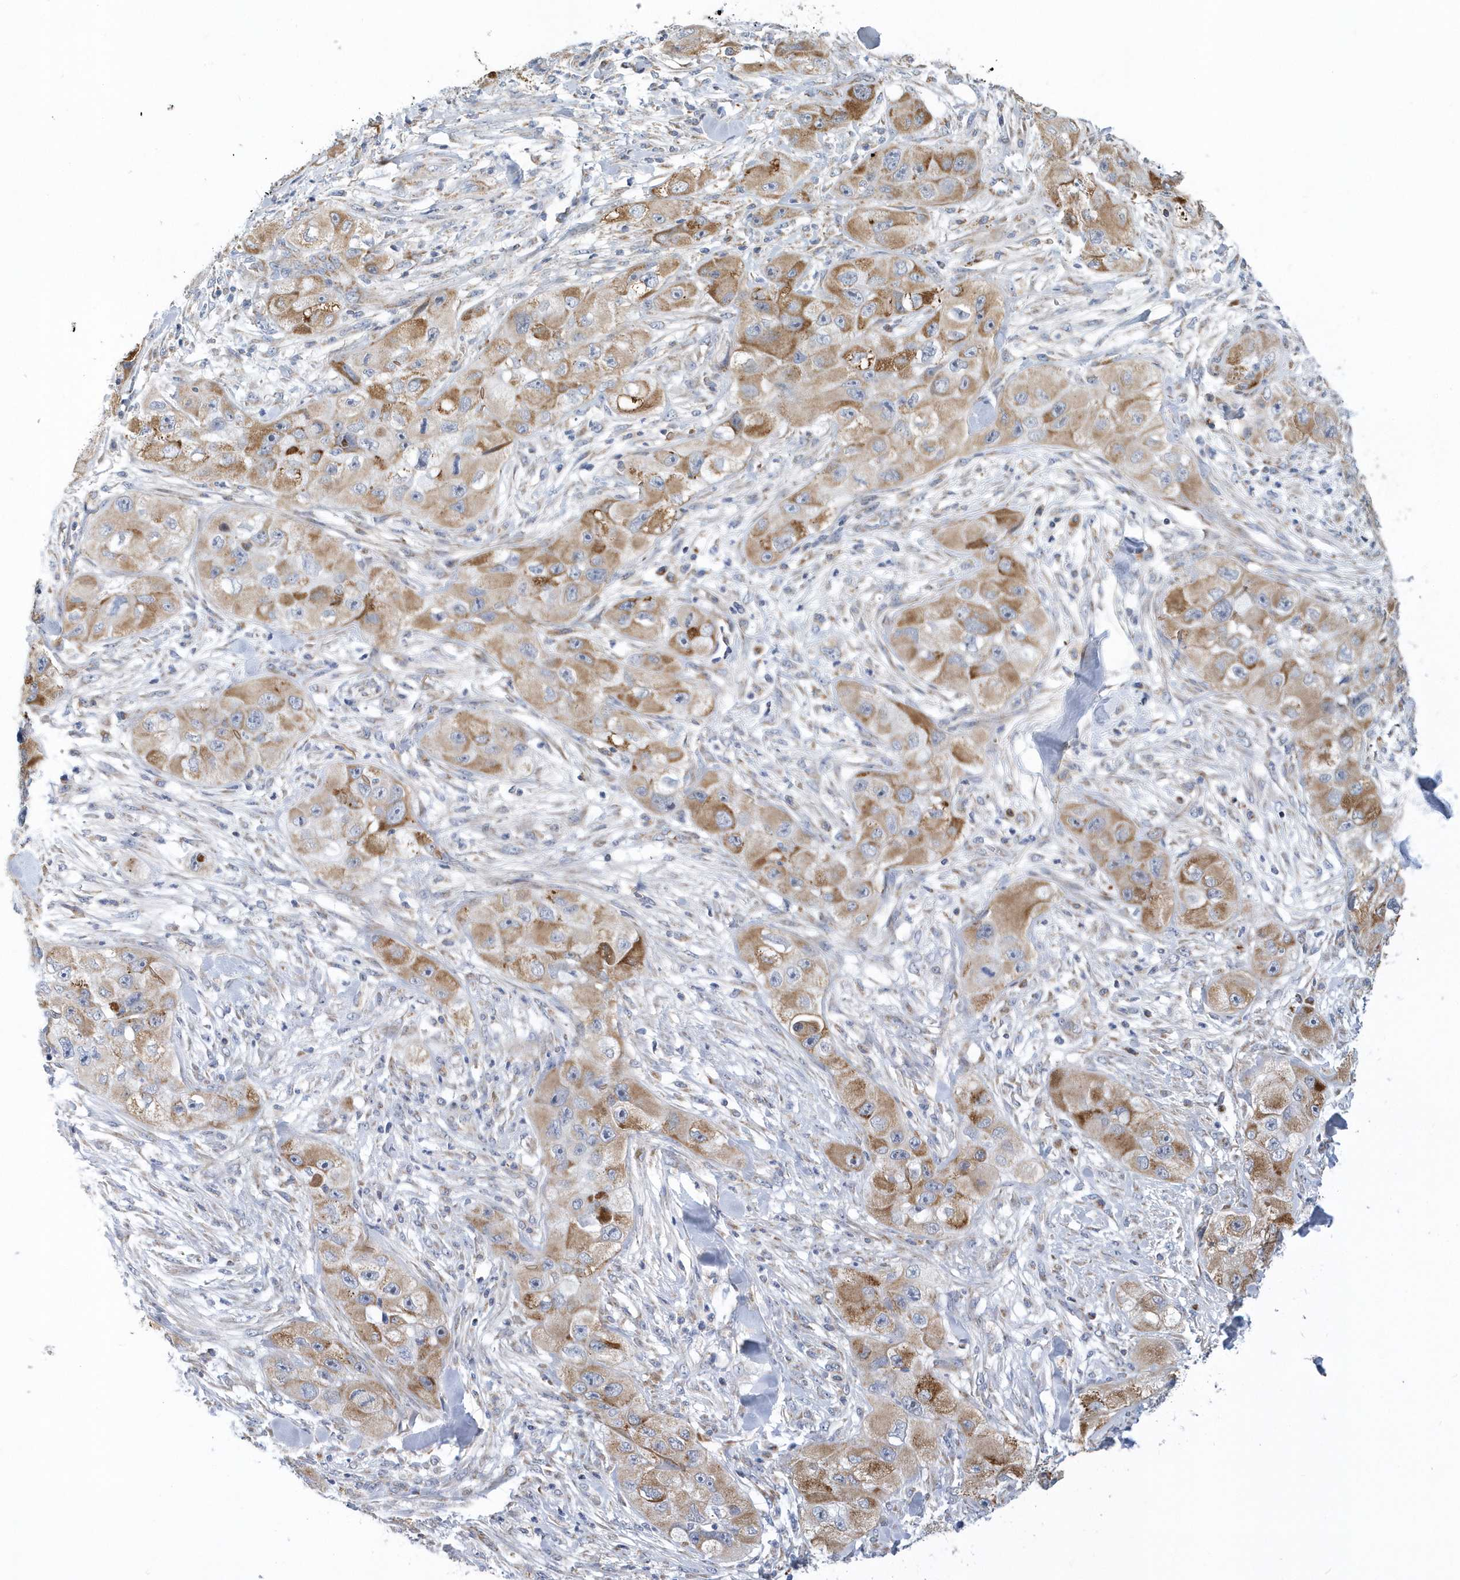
{"staining": {"intensity": "moderate", "quantity": ">75%", "location": "cytoplasmic/membranous"}, "tissue": "skin cancer", "cell_type": "Tumor cells", "image_type": "cancer", "snomed": [{"axis": "morphology", "description": "Squamous cell carcinoma, NOS"}, {"axis": "topography", "description": "Skin"}, {"axis": "topography", "description": "Subcutis"}], "caption": "IHC histopathology image of human skin squamous cell carcinoma stained for a protein (brown), which exhibits medium levels of moderate cytoplasmic/membranous expression in about >75% of tumor cells.", "gene": "VWA5B2", "patient": {"sex": "male", "age": 73}}